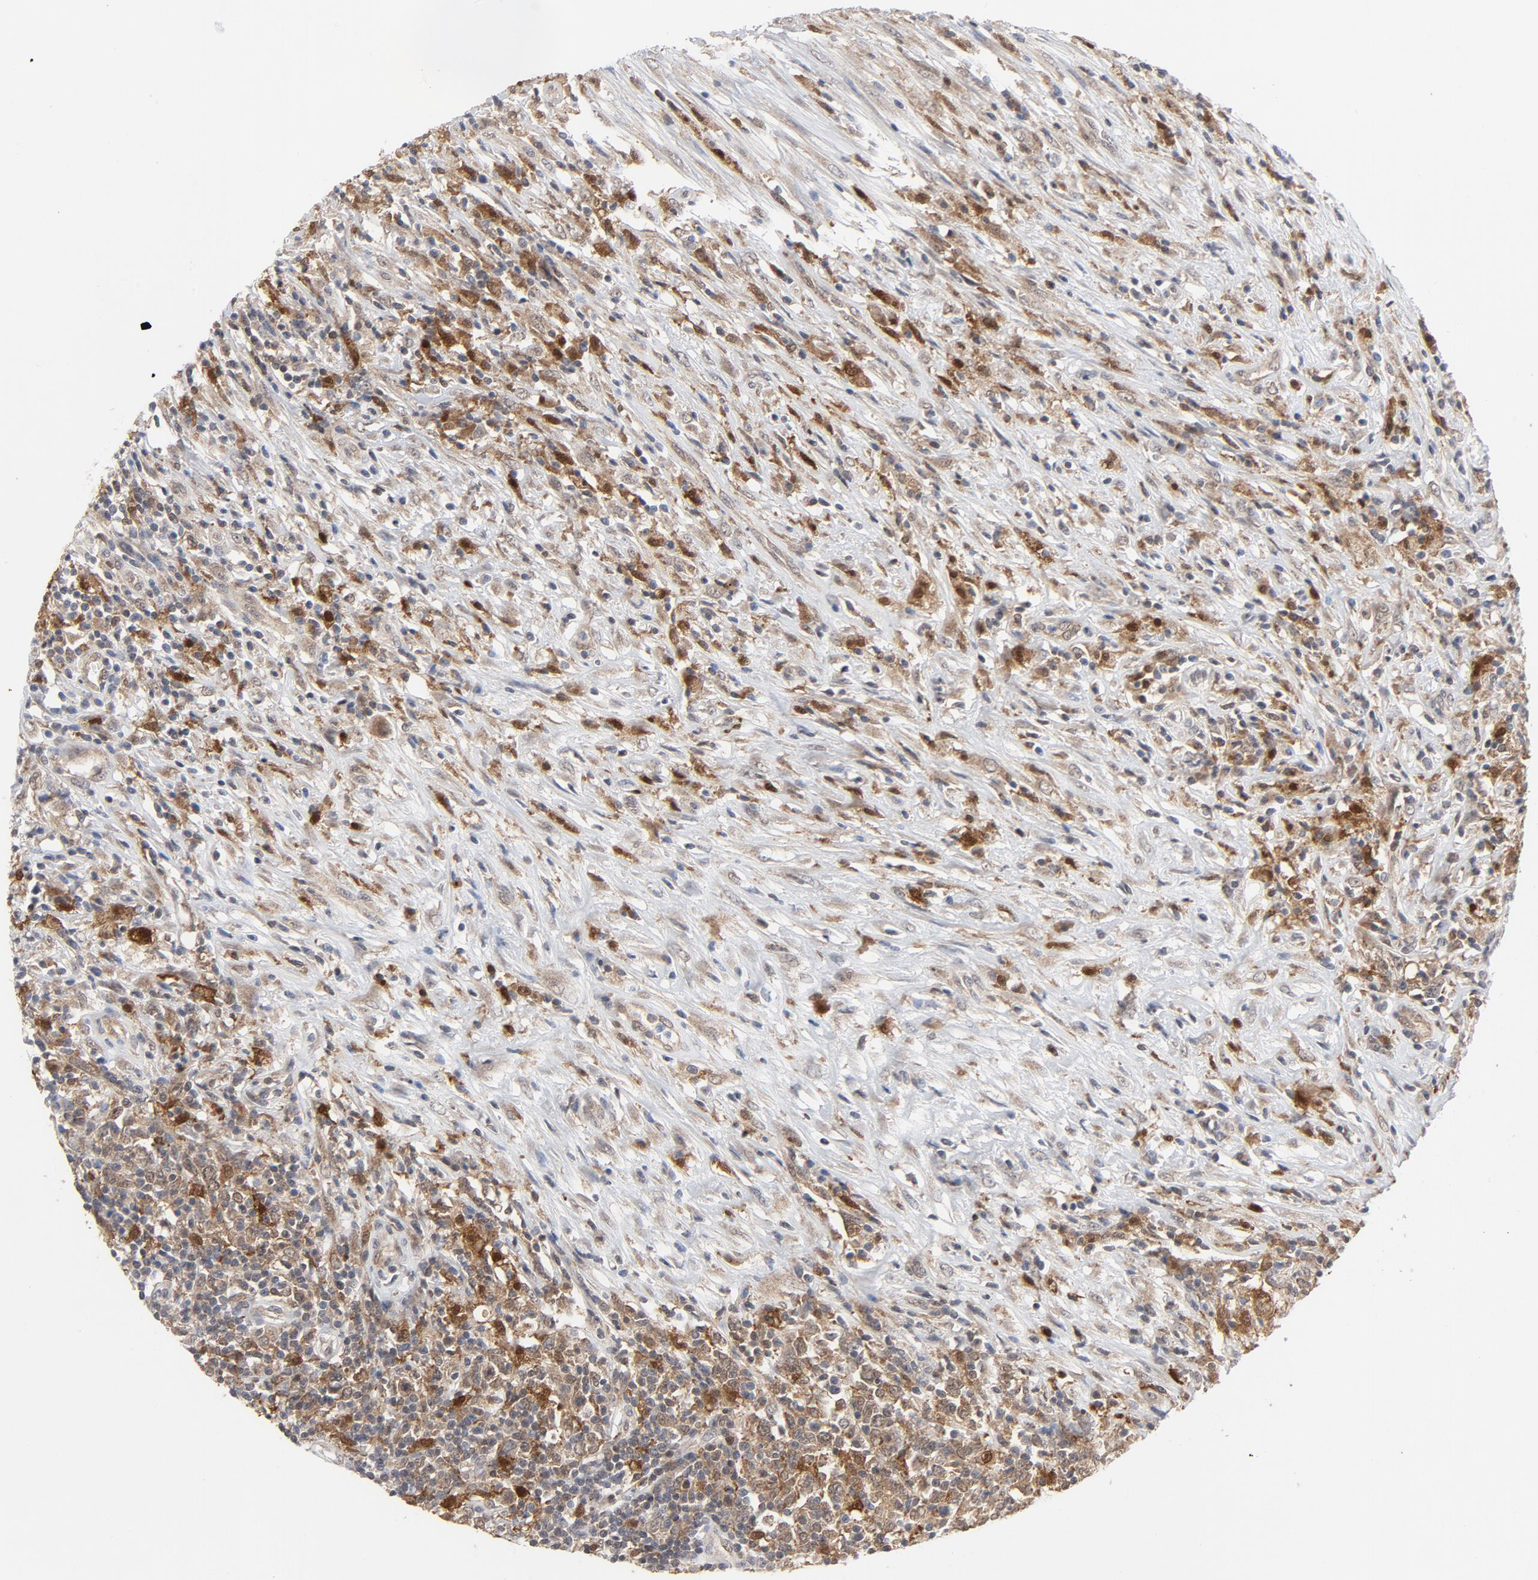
{"staining": {"intensity": "moderate", "quantity": ">75%", "location": "cytoplasmic/membranous"}, "tissue": "lymphoma", "cell_type": "Tumor cells", "image_type": "cancer", "snomed": [{"axis": "morphology", "description": "Malignant lymphoma, non-Hodgkin's type, High grade"}, {"axis": "topography", "description": "Lymph node"}], "caption": "This is an image of immunohistochemistry staining of malignant lymphoma, non-Hodgkin's type (high-grade), which shows moderate expression in the cytoplasmic/membranous of tumor cells.", "gene": "PRDX1", "patient": {"sex": "female", "age": 84}}